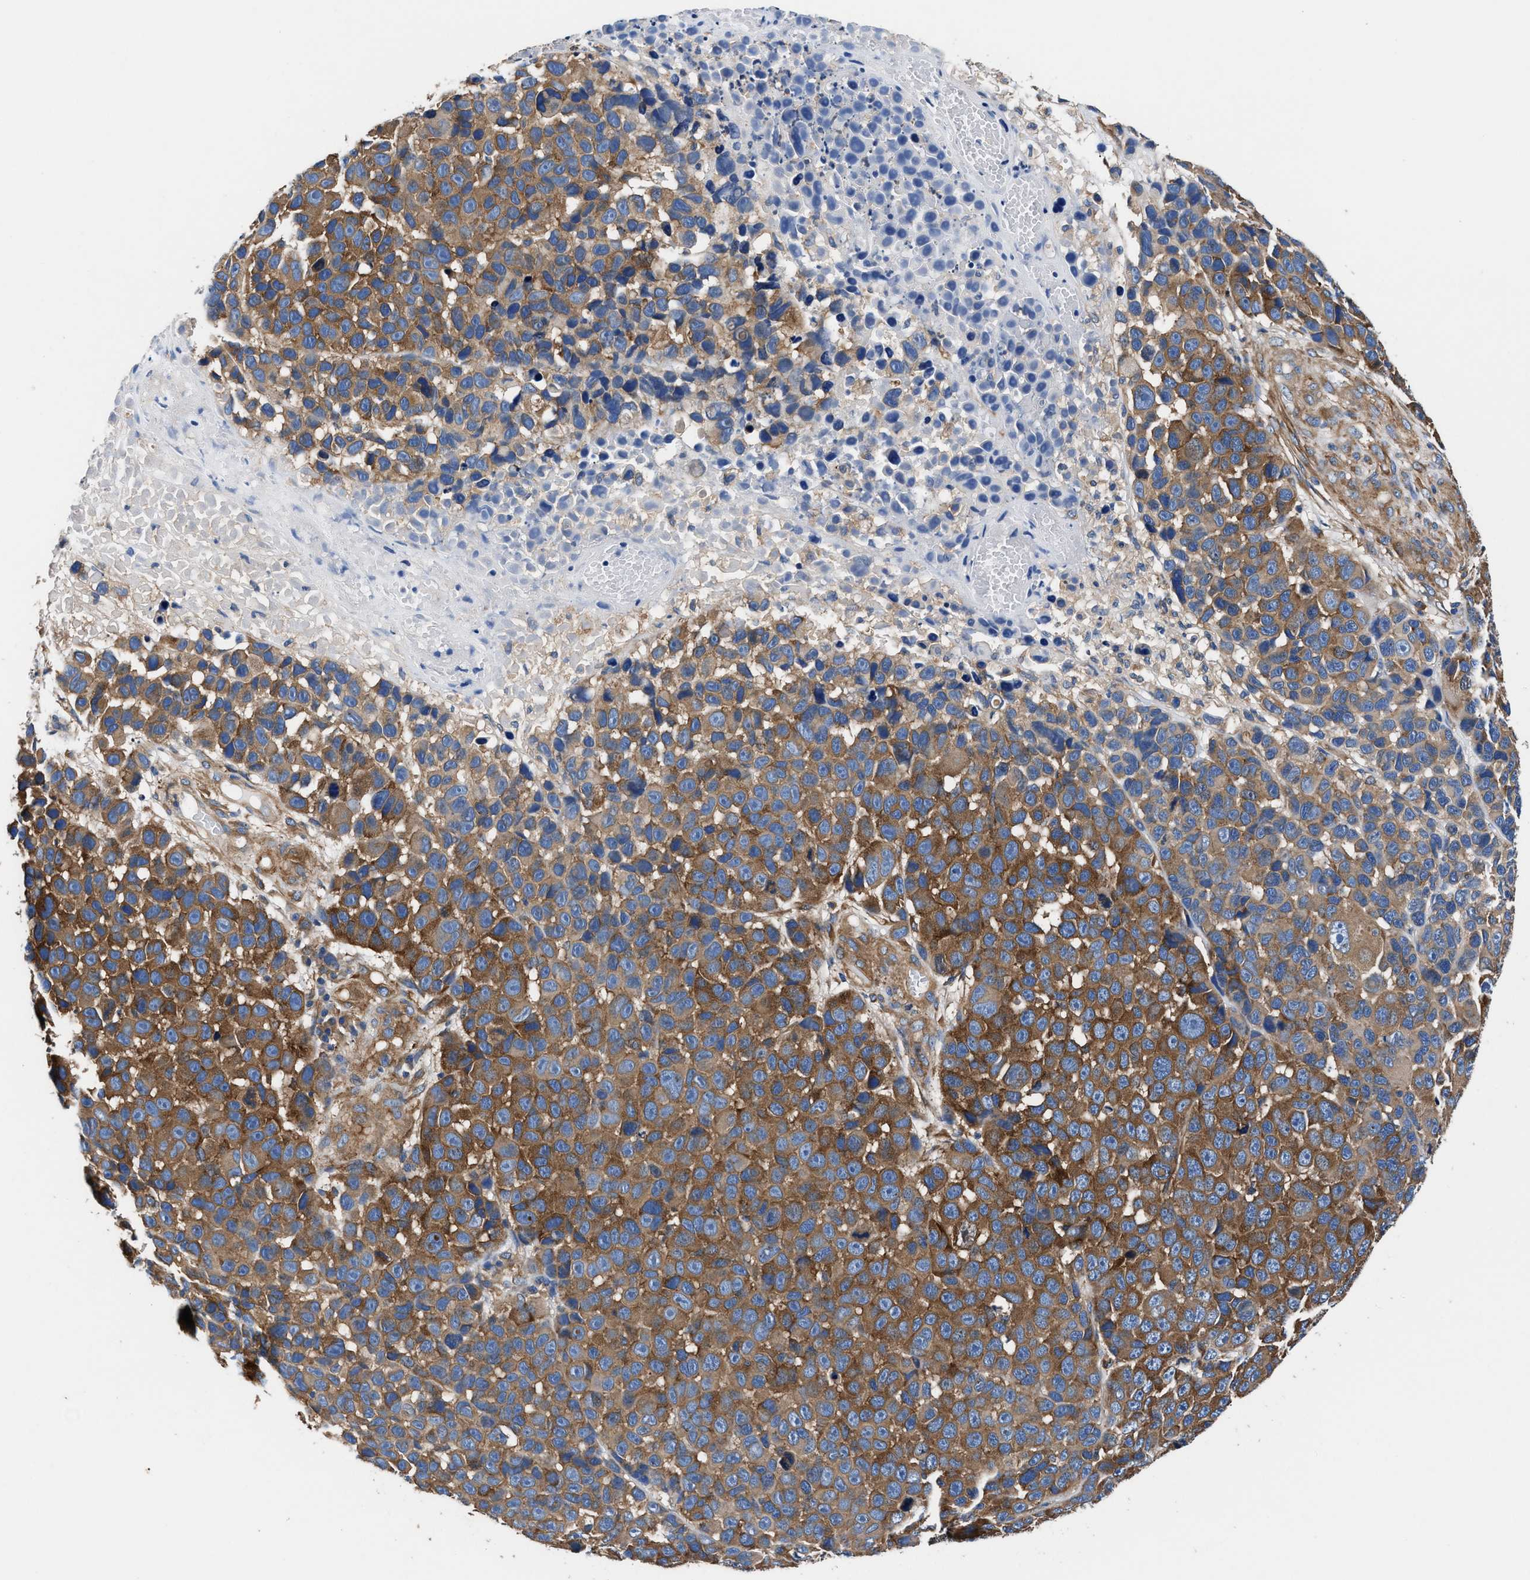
{"staining": {"intensity": "strong", "quantity": ">75%", "location": "cytoplasmic/membranous"}, "tissue": "melanoma", "cell_type": "Tumor cells", "image_type": "cancer", "snomed": [{"axis": "morphology", "description": "Malignant melanoma, NOS"}, {"axis": "topography", "description": "Skin"}], "caption": "This is an image of immunohistochemistry staining of malignant melanoma, which shows strong expression in the cytoplasmic/membranous of tumor cells.", "gene": "SH3GL1", "patient": {"sex": "male", "age": 53}}